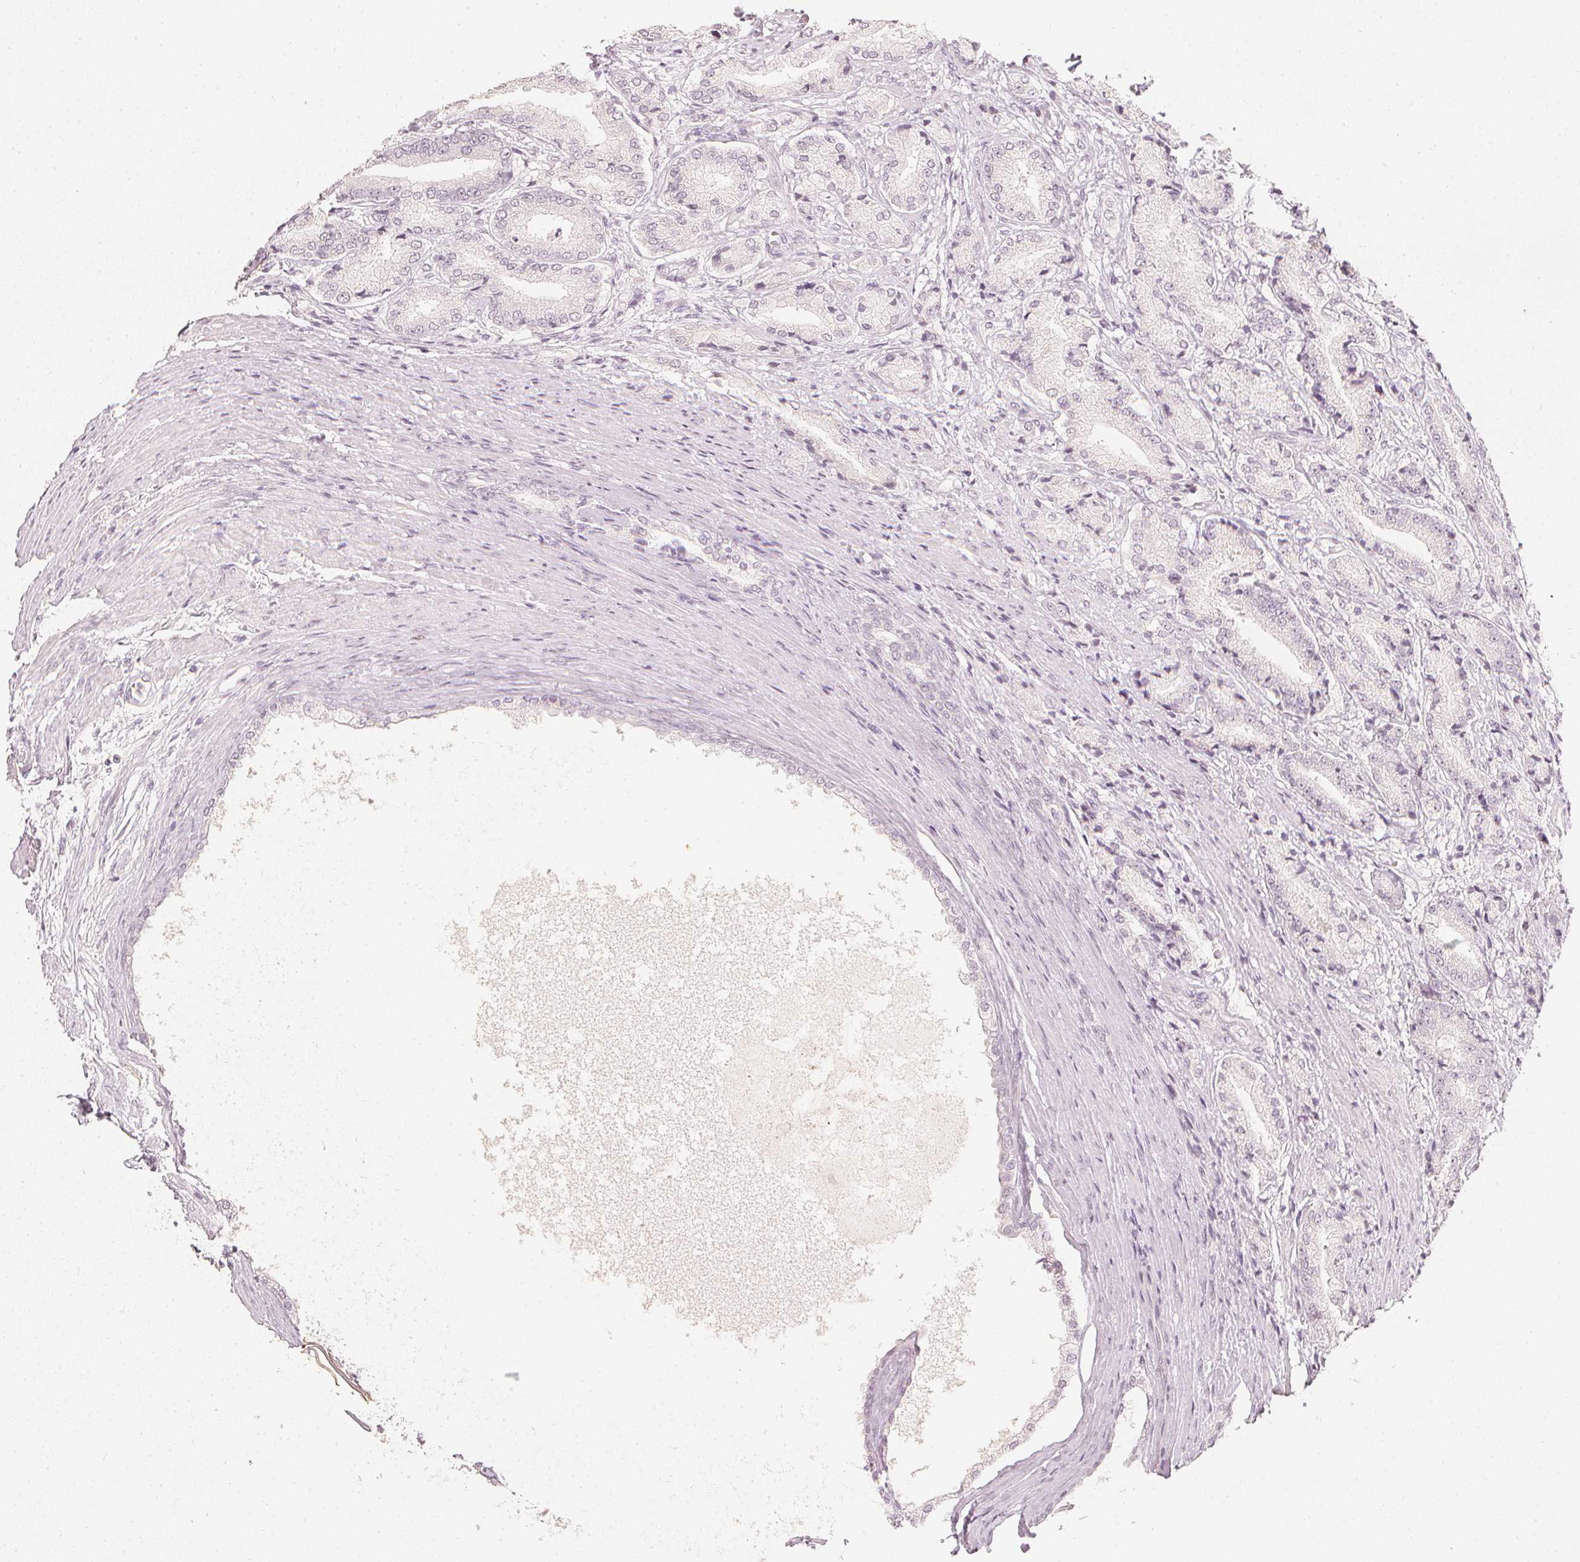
{"staining": {"intensity": "negative", "quantity": "none", "location": "none"}, "tissue": "prostate cancer", "cell_type": "Tumor cells", "image_type": "cancer", "snomed": [{"axis": "morphology", "description": "Adenocarcinoma, High grade"}, {"axis": "topography", "description": "Prostate and seminal vesicle, NOS"}], "caption": "This is a micrograph of immunohistochemistry (IHC) staining of prostate adenocarcinoma (high-grade), which shows no staining in tumor cells.", "gene": "CALB1", "patient": {"sex": "male", "age": 61}}